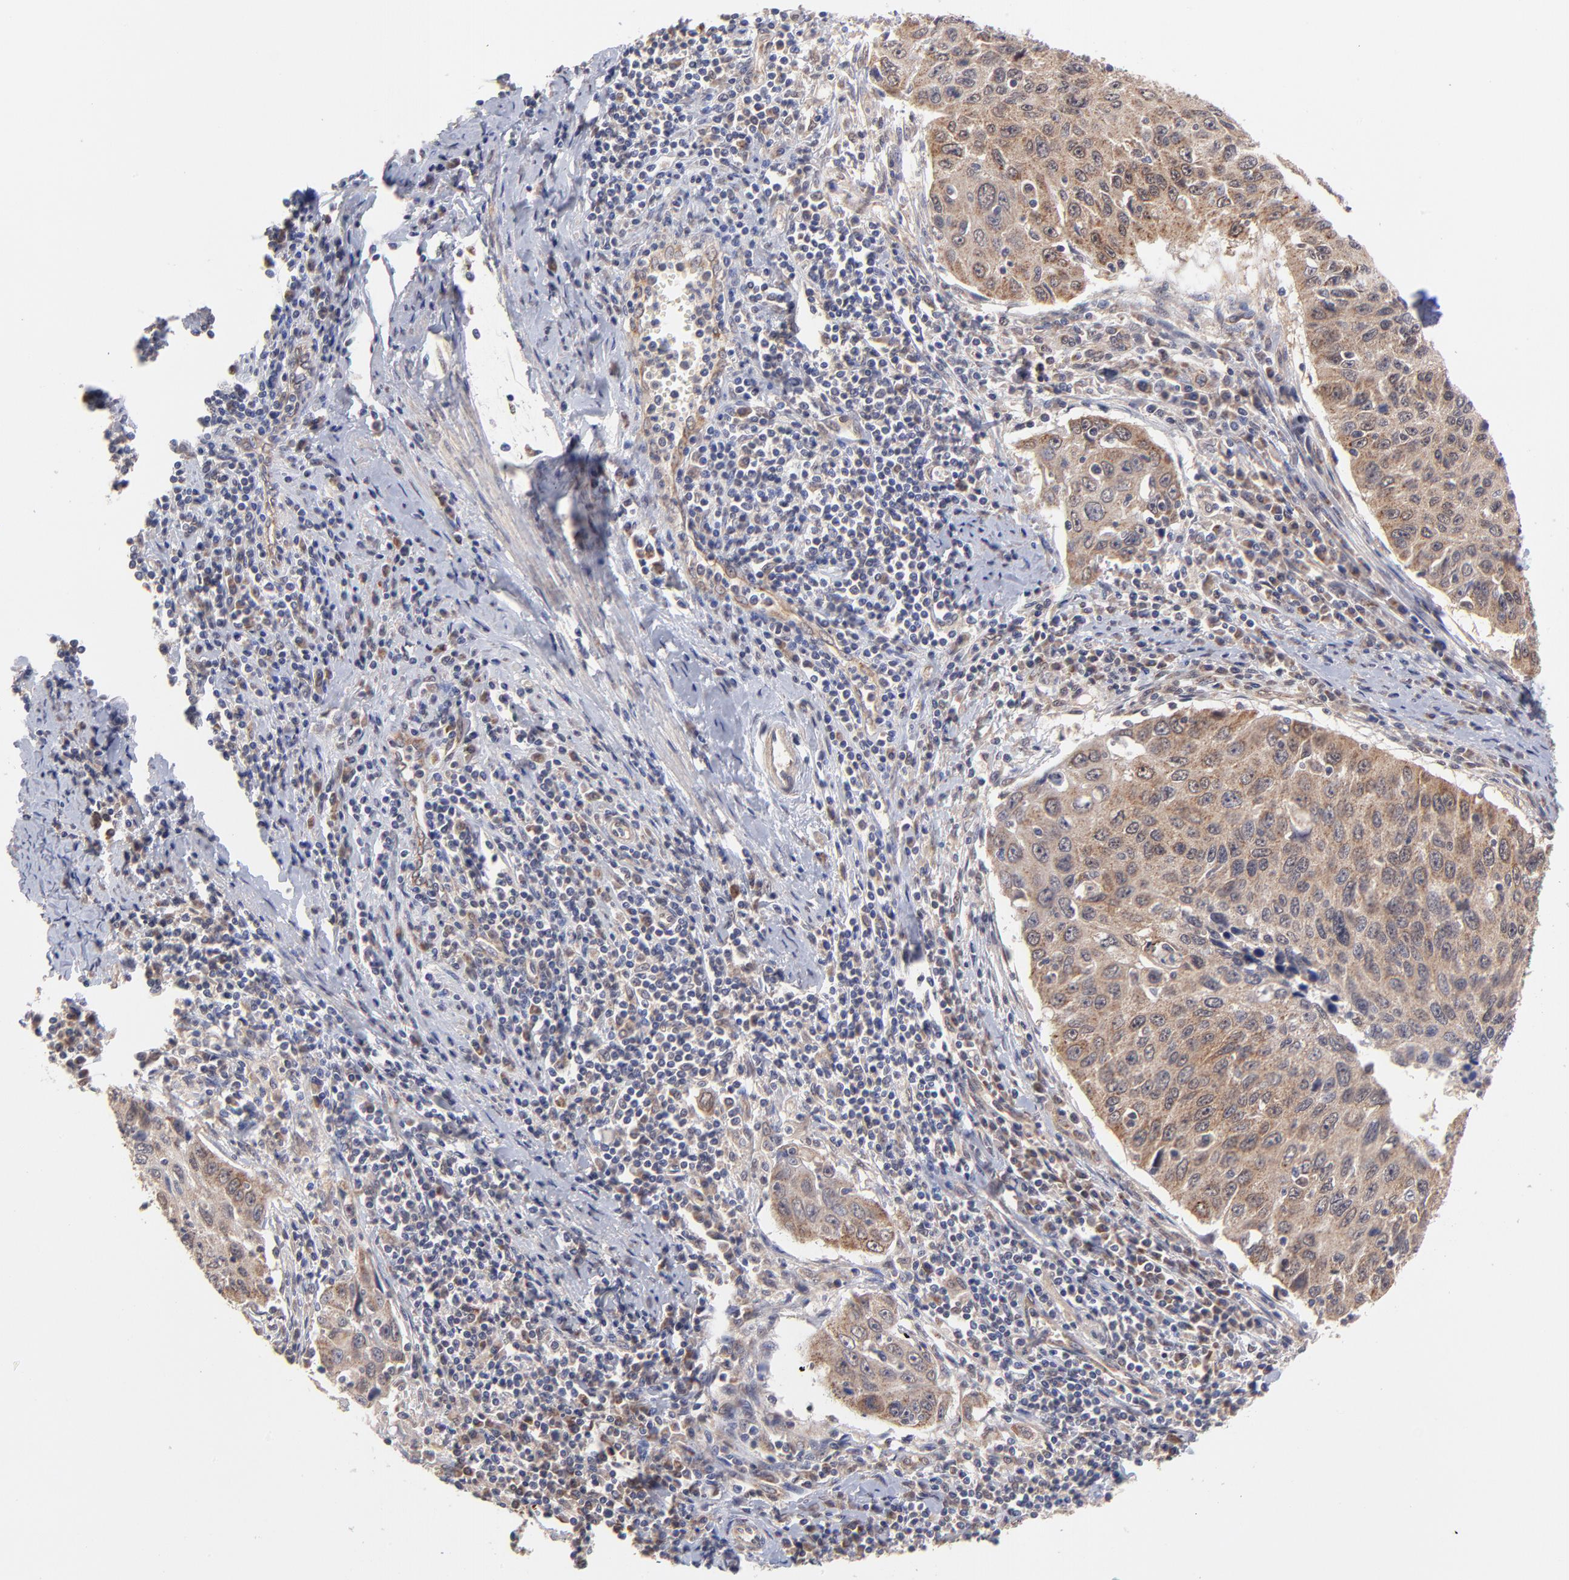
{"staining": {"intensity": "moderate", "quantity": ">75%", "location": "cytoplasmic/membranous"}, "tissue": "cervical cancer", "cell_type": "Tumor cells", "image_type": "cancer", "snomed": [{"axis": "morphology", "description": "Squamous cell carcinoma, NOS"}, {"axis": "topography", "description": "Cervix"}], "caption": "Moderate cytoplasmic/membranous expression for a protein is appreciated in about >75% of tumor cells of squamous cell carcinoma (cervical) using immunohistochemistry (IHC).", "gene": "UBE2H", "patient": {"sex": "female", "age": 53}}